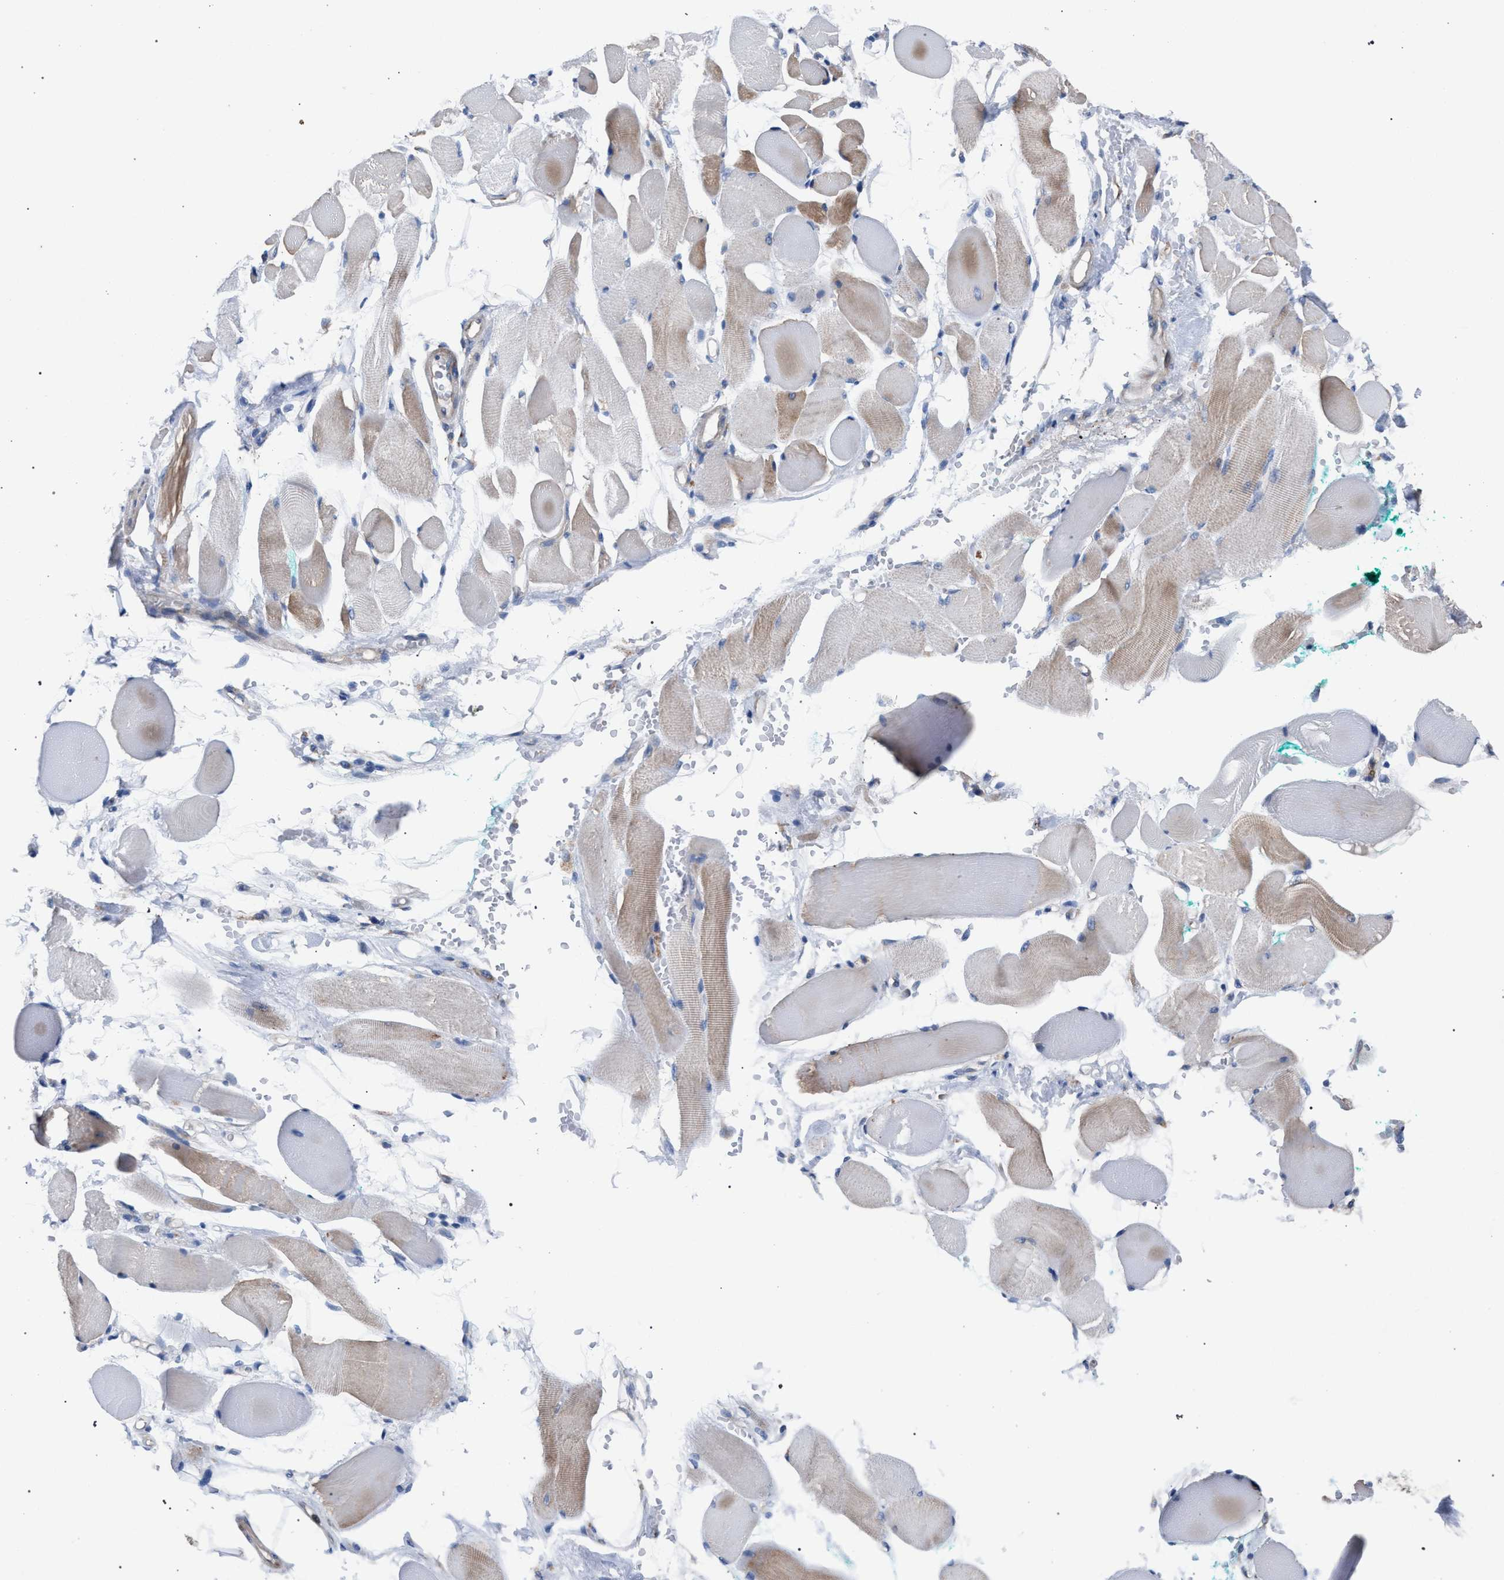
{"staining": {"intensity": "moderate", "quantity": "<25%", "location": "cytoplasmic/membranous"}, "tissue": "skeletal muscle", "cell_type": "Myocytes", "image_type": "normal", "snomed": [{"axis": "morphology", "description": "Normal tissue, NOS"}, {"axis": "topography", "description": "Skeletal muscle"}, {"axis": "topography", "description": "Peripheral nerve tissue"}], "caption": "Skeletal muscle stained for a protein (brown) displays moderate cytoplasmic/membranous positive positivity in about <25% of myocytes.", "gene": "CDR2L", "patient": {"sex": "female", "age": 84}}